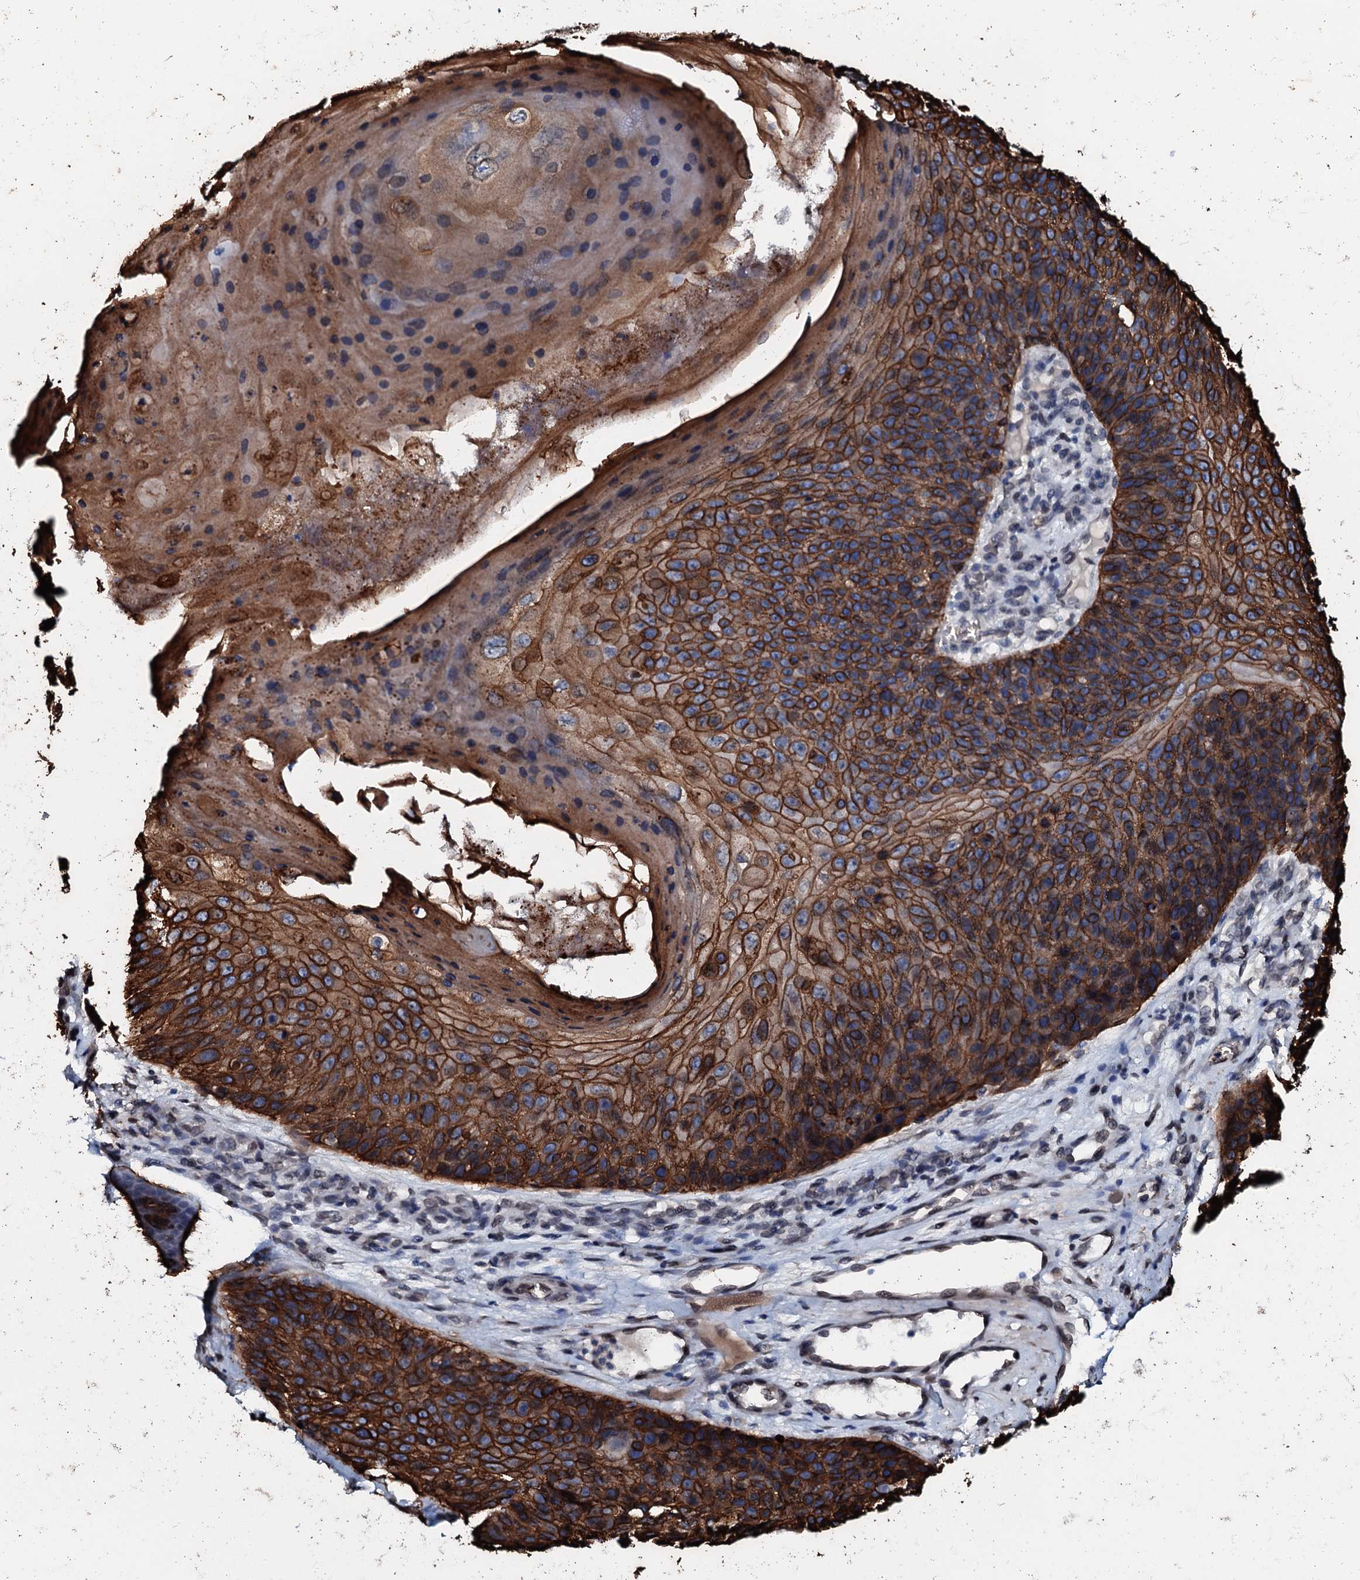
{"staining": {"intensity": "strong", "quantity": ">75%", "location": "cytoplasmic/membranous"}, "tissue": "skin cancer", "cell_type": "Tumor cells", "image_type": "cancer", "snomed": [{"axis": "morphology", "description": "Squamous cell carcinoma, NOS"}, {"axis": "topography", "description": "Skin"}], "caption": "Strong cytoplasmic/membranous expression for a protein is appreciated in approximately >75% of tumor cells of skin cancer using IHC.", "gene": "NRP2", "patient": {"sex": "female", "age": 88}}